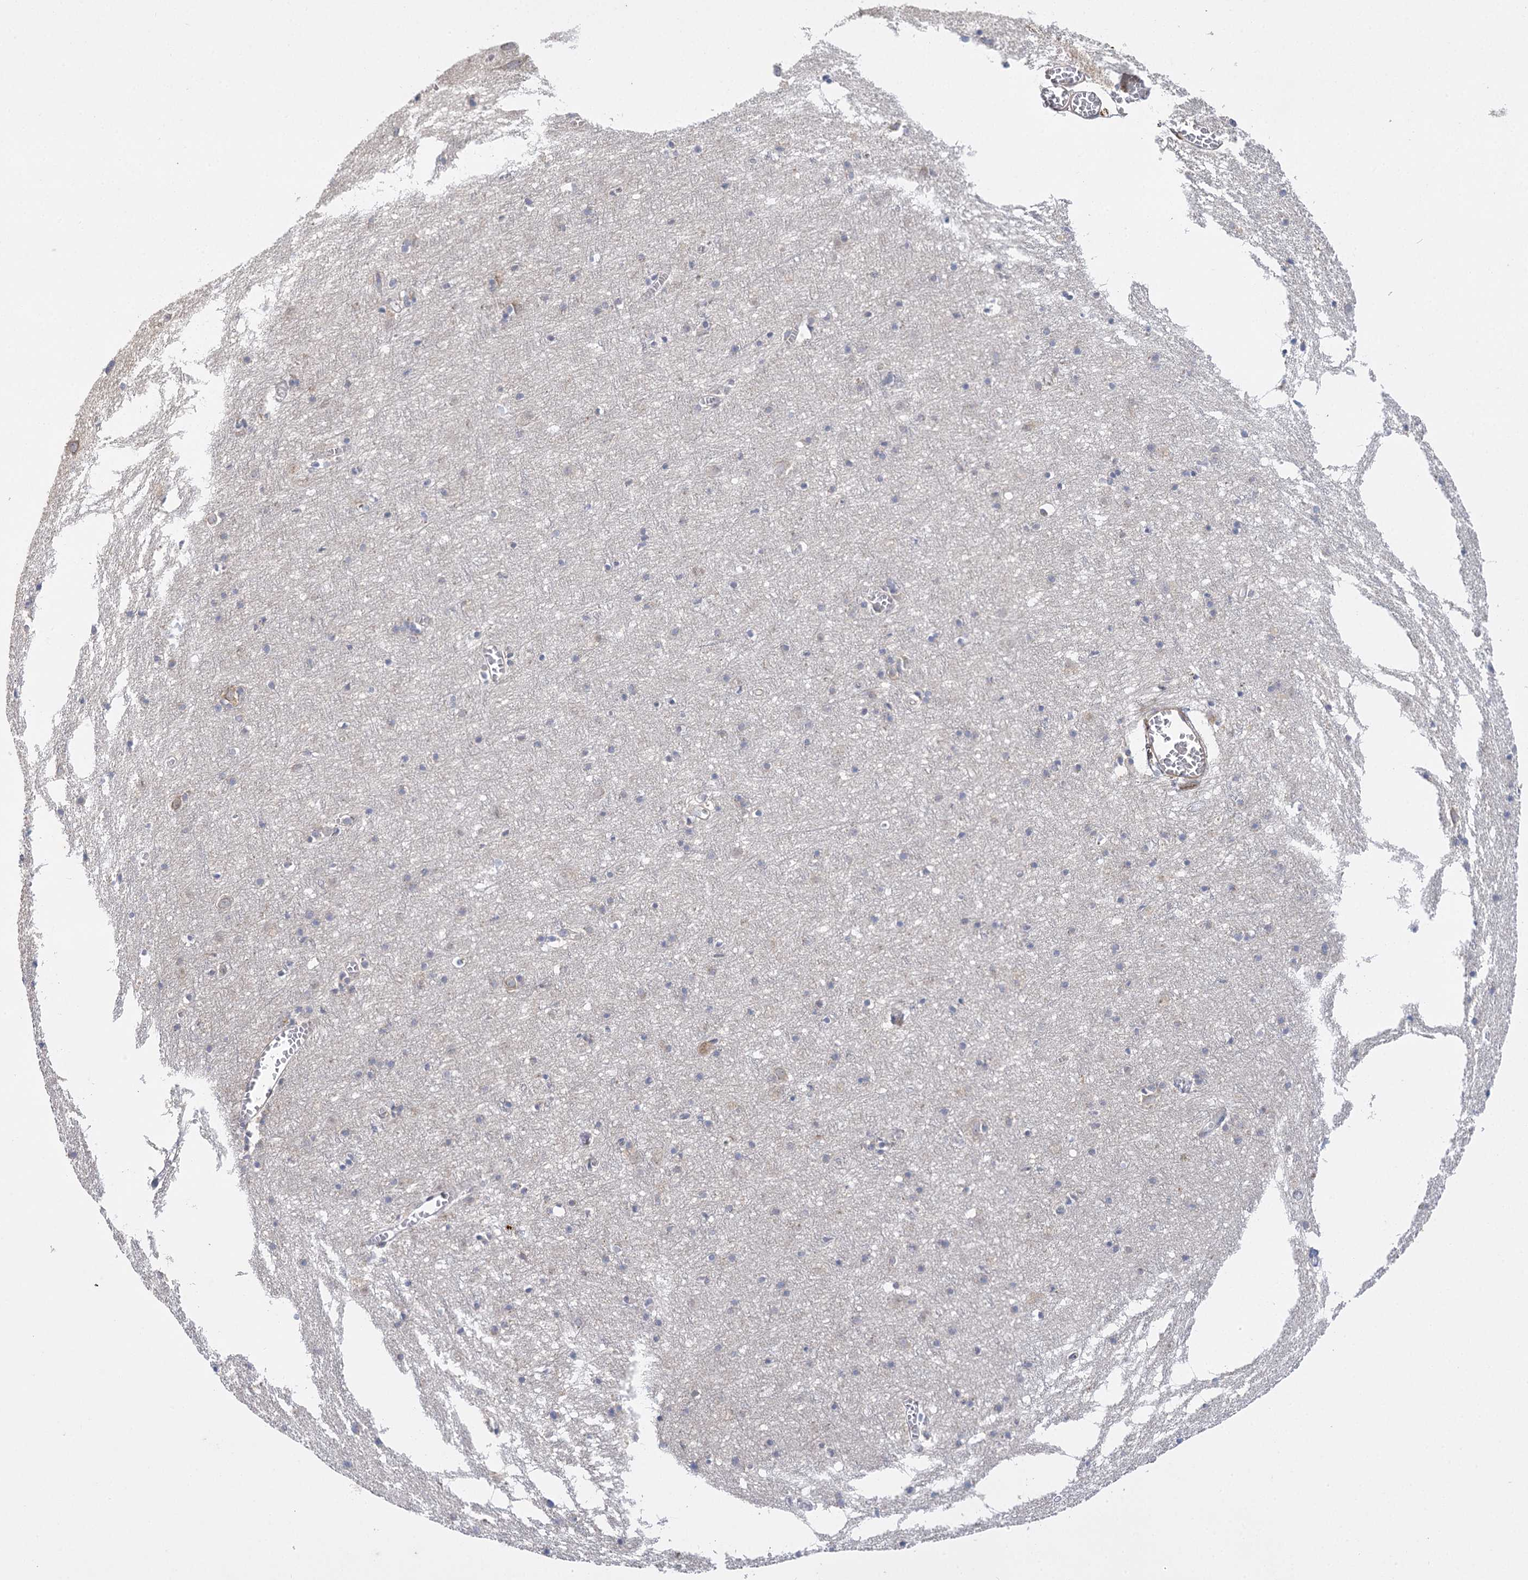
{"staining": {"intensity": "moderate", "quantity": ">75%", "location": "cytoplasmic/membranous"}, "tissue": "cerebral cortex", "cell_type": "Endothelial cells", "image_type": "normal", "snomed": [{"axis": "morphology", "description": "Normal tissue, NOS"}, {"axis": "topography", "description": "Cerebral cortex"}], "caption": "This is a histology image of immunohistochemistry staining of unremarkable cerebral cortex, which shows moderate positivity in the cytoplasmic/membranous of endothelial cells.", "gene": "DHTKD1", "patient": {"sex": "female", "age": 64}}